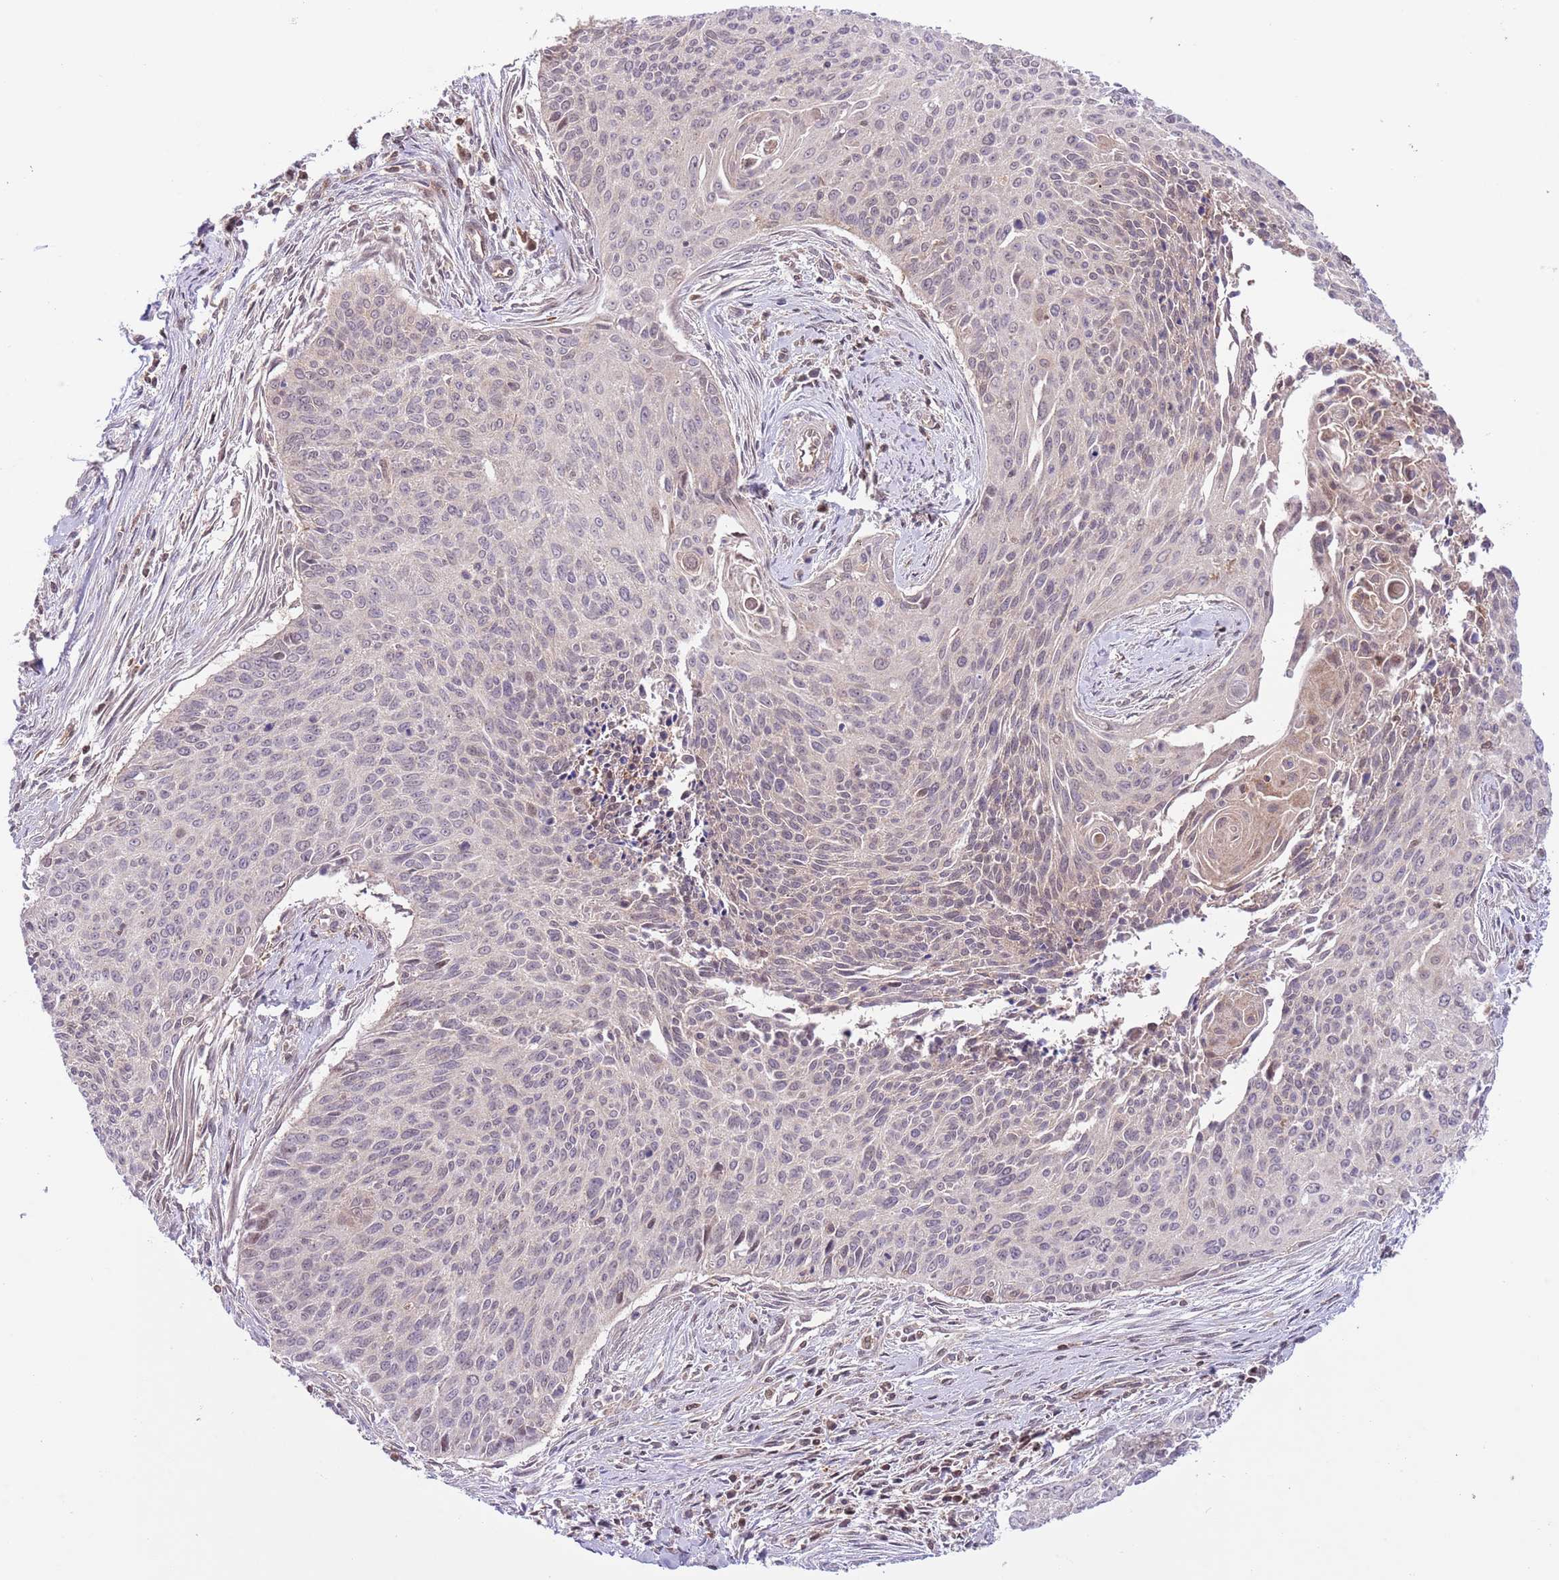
{"staining": {"intensity": "negative", "quantity": "none", "location": "none"}, "tissue": "cervical cancer", "cell_type": "Tumor cells", "image_type": "cancer", "snomed": [{"axis": "morphology", "description": "Squamous cell carcinoma, NOS"}, {"axis": "topography", "description": "Cervix"}], "caption": "Human cervical squamous cell carcinoma stained for a protein using IHC demonstrates no expression in tumor cells.", "gene": "HDHD2", "patient": {"sex": "female", "age": 55}}